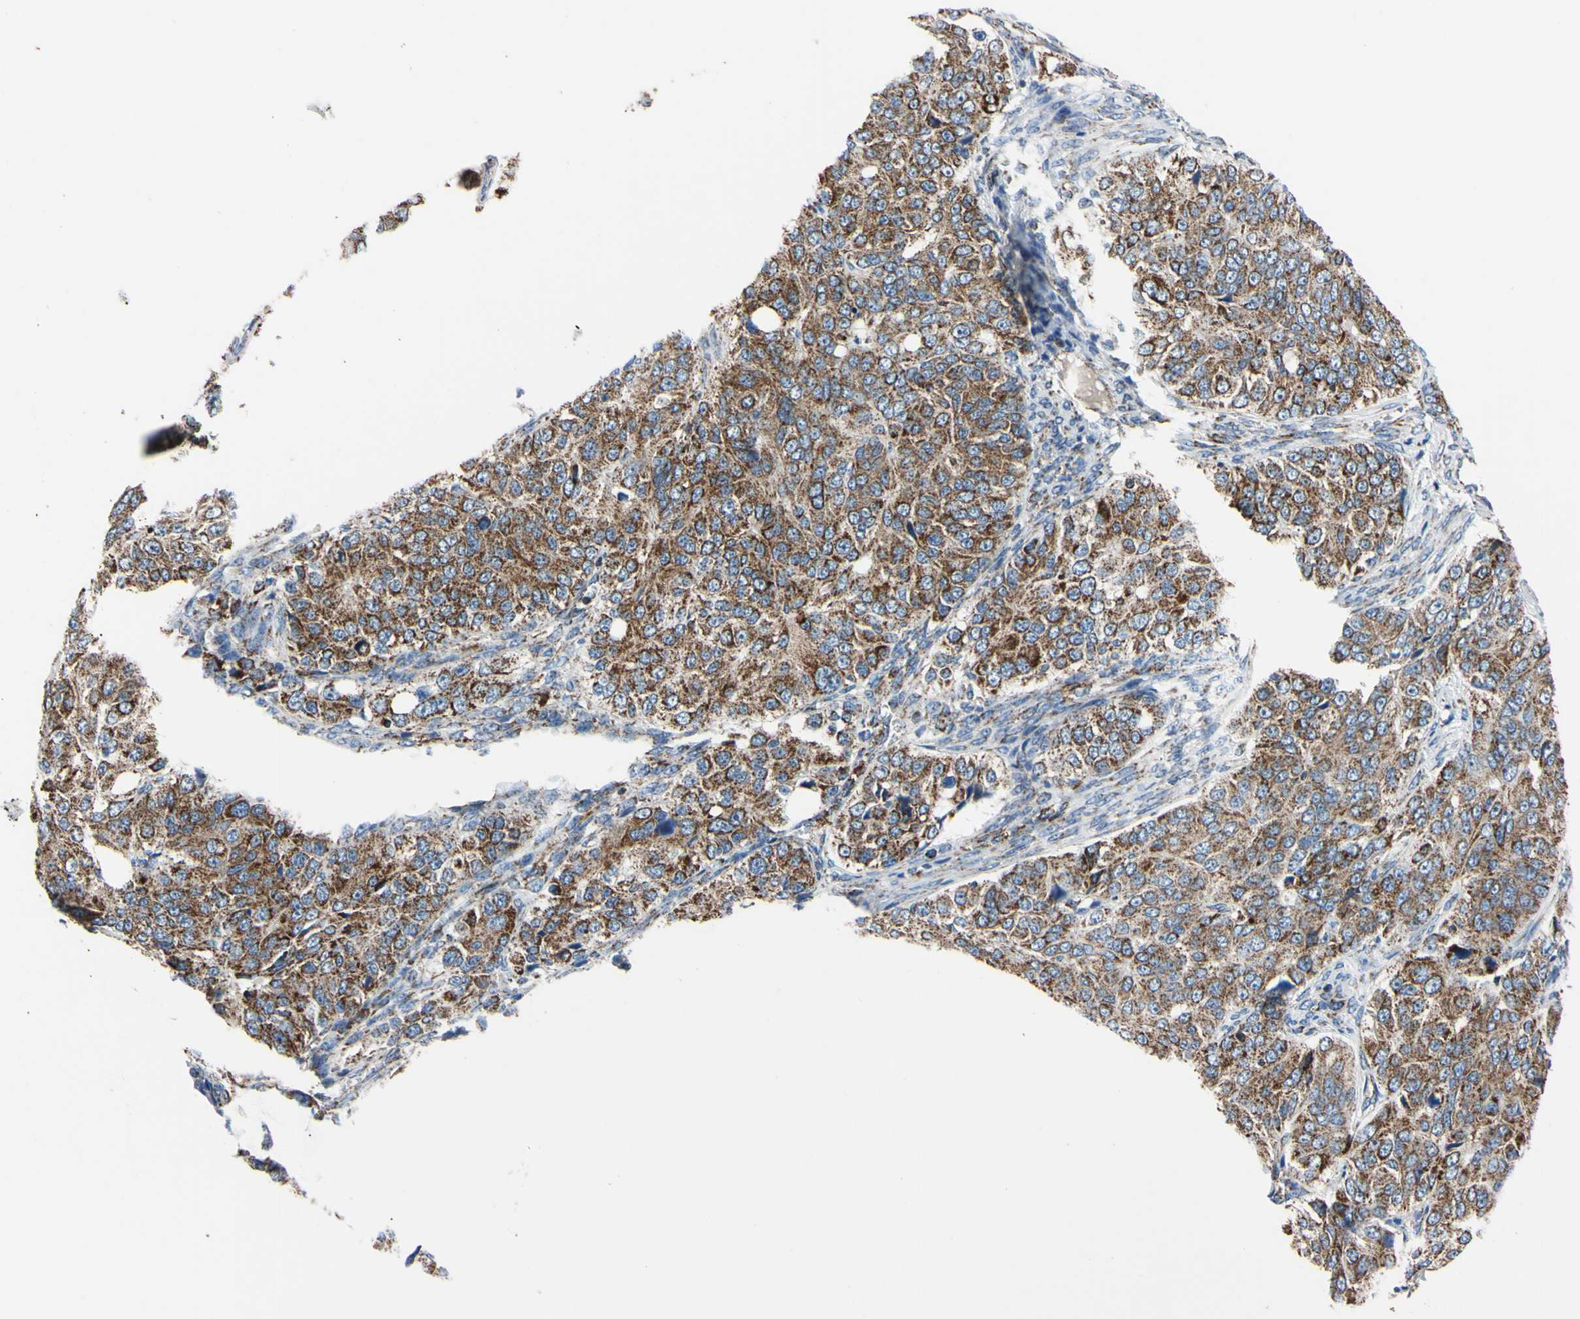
{"staining": {"intensity": "strong", "quantity": ">75%", "location": "cytoplasmic/membranous"}, "tissue": "ovarian cancer", "cell_type": "Tumor cells", "image_type": "cancer", "snomed": [{"axis": "morphology", "description": "Carcinoma, endometroid"}, {"axis": "topography", "description": "Ovary"}], "caption": "Tumor cells display high levels of strong cytoplasmic/membranous staining in approximately >75% of cells in ovarian cancer.", "gene": "CLPP", "patient": {"sex": "female", "age": 51}}